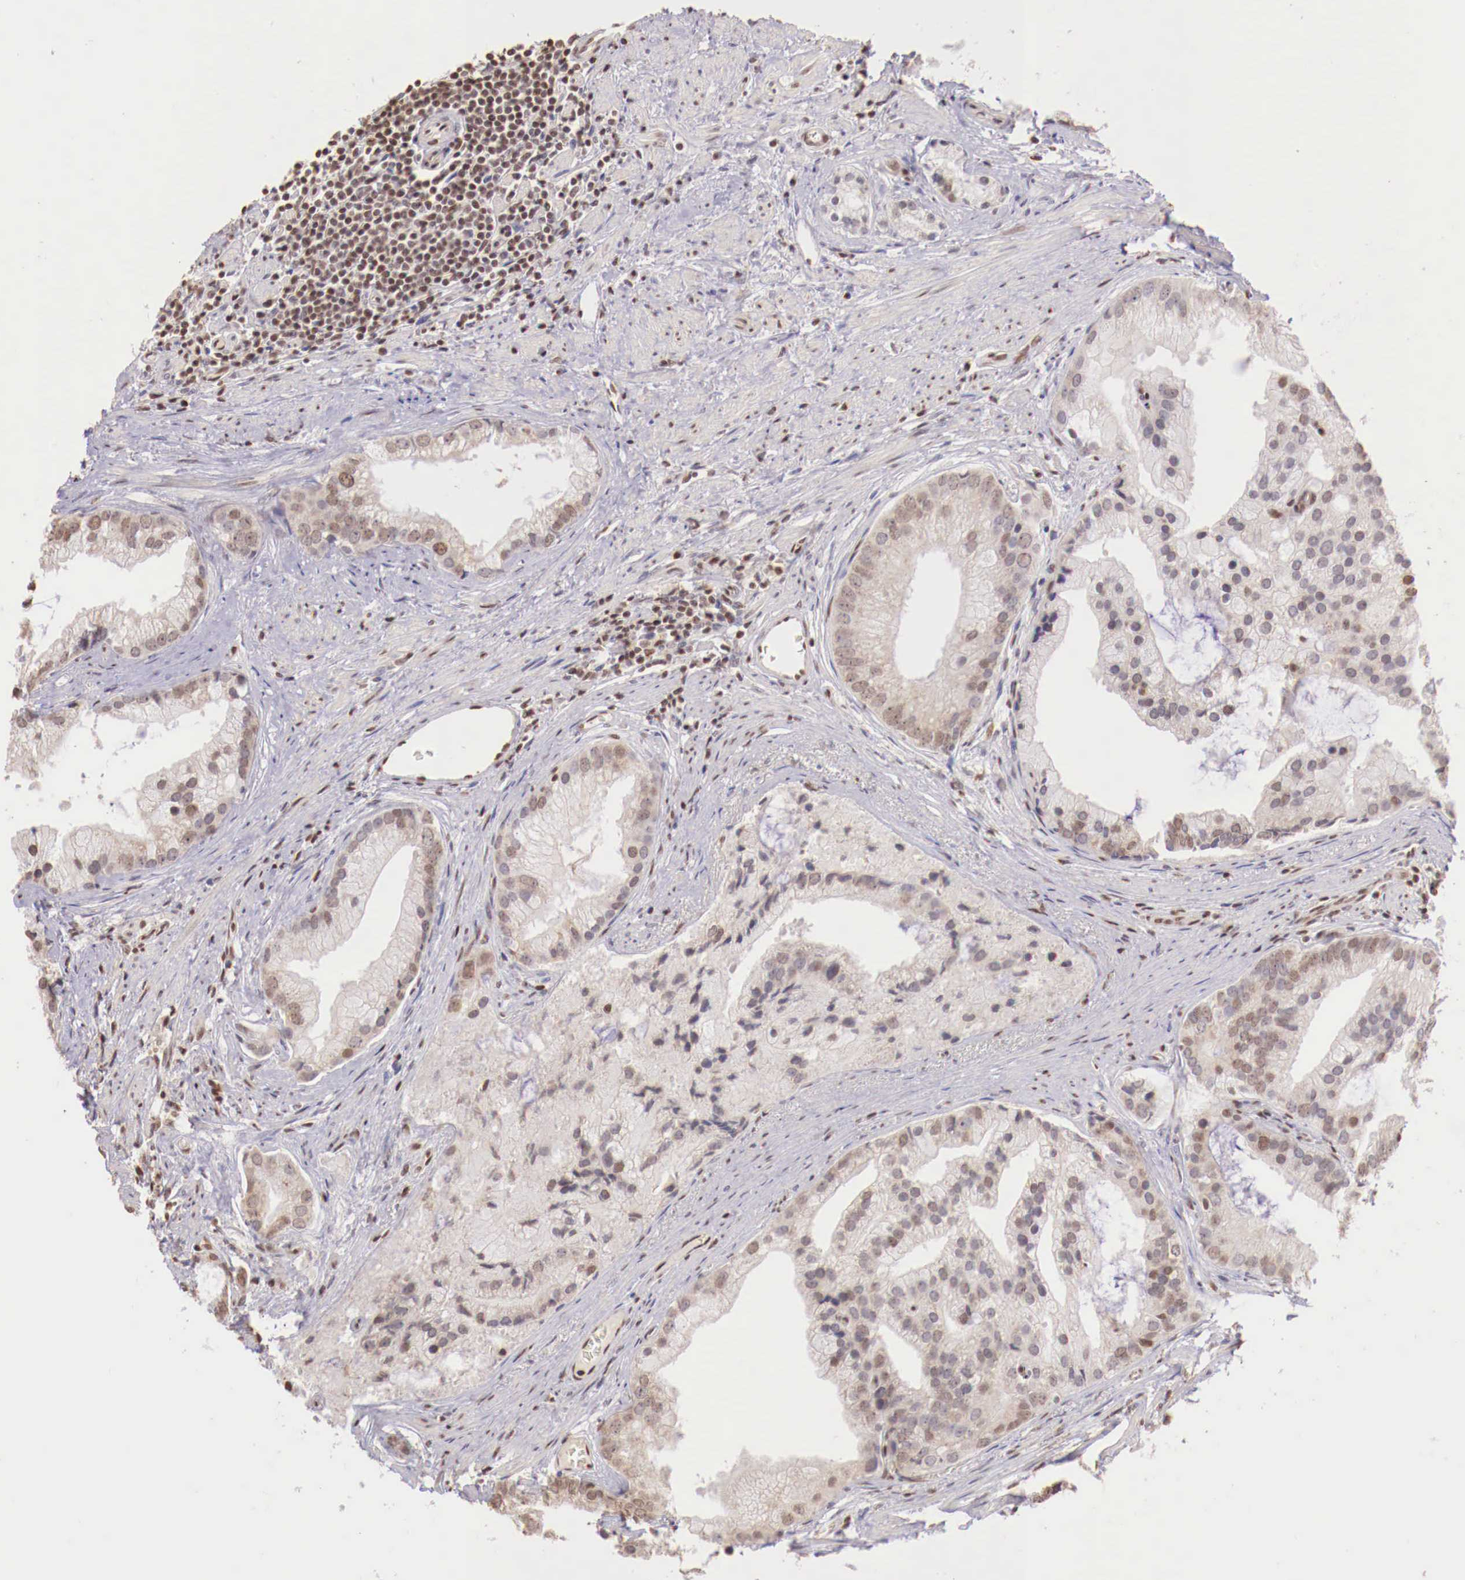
{"staining": {"intensity": "weak", "quantity": "<25%", "location": "nuclear"}, "tissue": "prostate cancer", "cell_type": "Tumor cells", "image_type": "cancer", "snomed": [{"axis": "morphology", "description": "Adenocarcinoma, Low grade"}, {"axis": "topography", "description": "Prostate"}], "caption": "Prostate cancer (low-grade adenocarcinoma) stained for a protein using immunohistochemistry (IHC) shows no positivity tumor cells.", "gene": "SP1", "patient": {"sex": "male", "age": 71}}